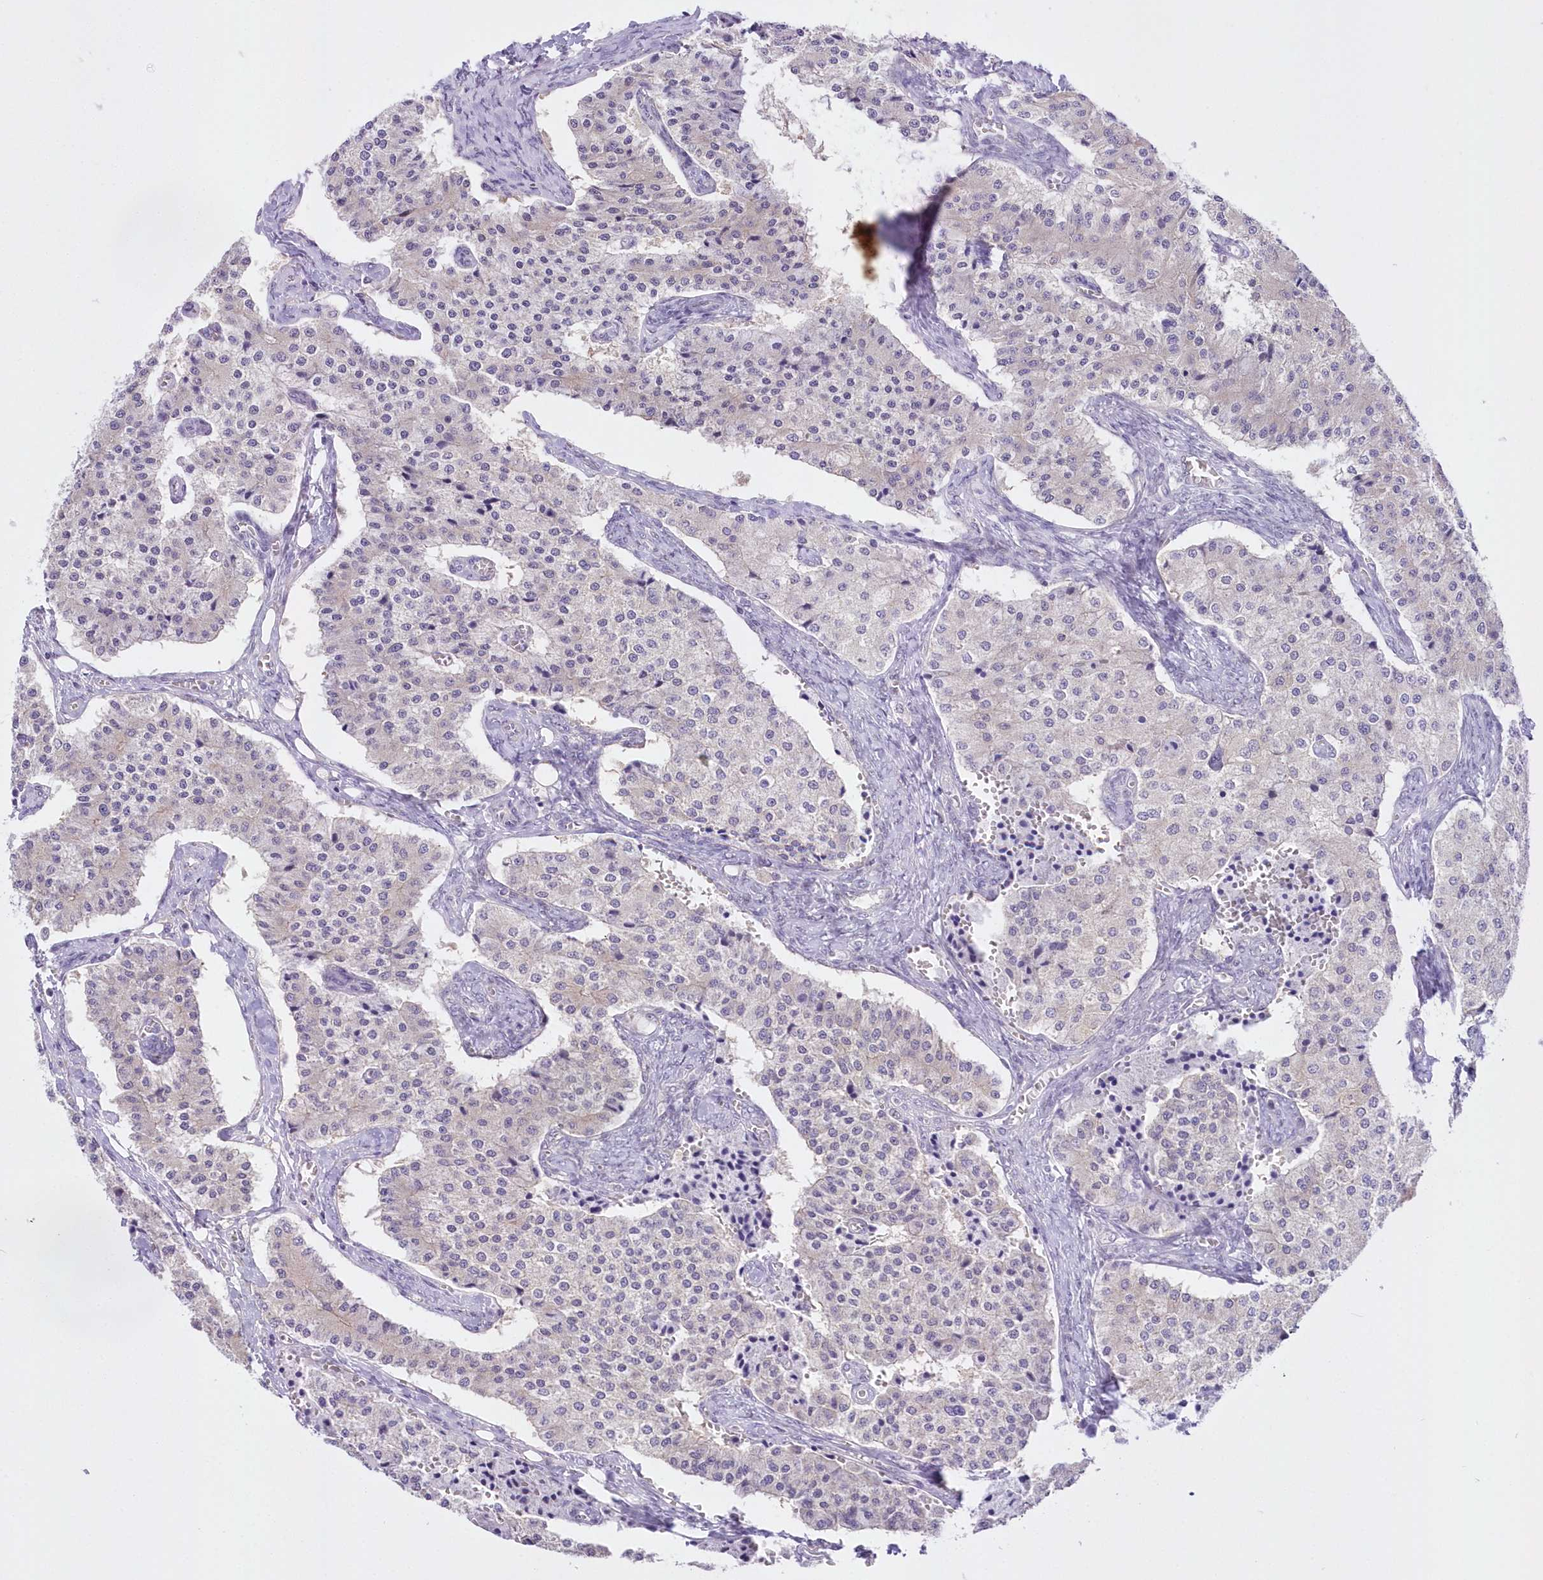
{"staining": {"intensity": "negative", "quantity": "none", "location": "none"}, "tissue": "carcinoid", "cell_type": "Tumor cells", "image_type": "cancer", "snomed": [{"axis": "morphology", "description": "Carcinoid, malignant, NOS"}, {"axis": "topography", "description": "Colon"}], "caption": "Tumor cells are negative for brown protein staining in malignant carcinoid.", "gene": "UBA6", "patient": {"sex": "female", "age": 52}}